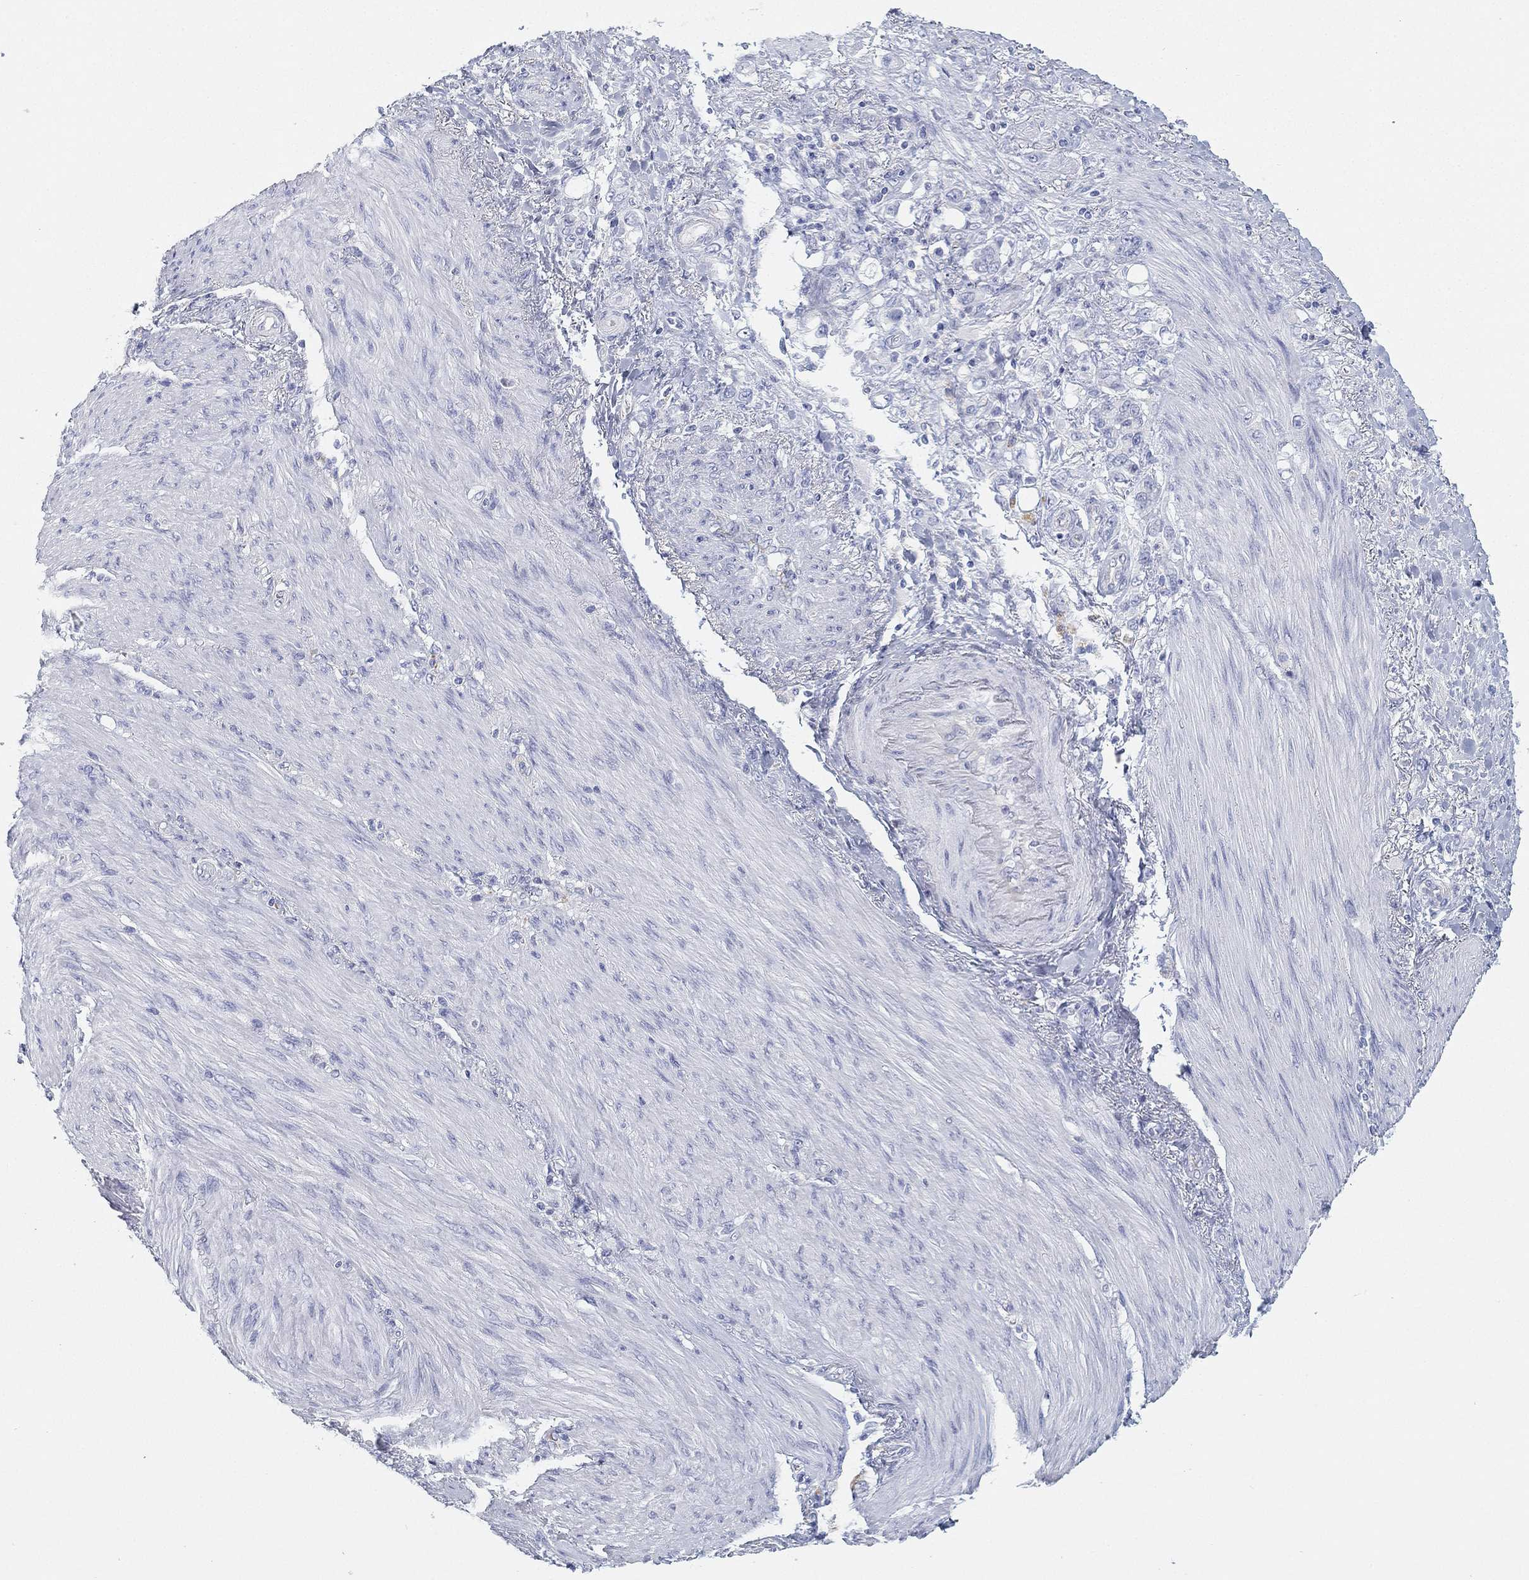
{"staining": {"intensity": "negative", "quantity": "none", "location": "none"}, "tissue": "stomach cancer", "cell_type": "Tumor cells", "image_type": "cancer", "snomed": [{"axis": "morphology", "description": "Normal tissue, NOS"}, {"axis": "morphology", "description": "Adenocarcinoma, NOS"}, {"axis": "topography", "description": "Stomach"}], "caption": "There is no significant expression in tumor cells of stomach cancer (adenocarcinoma). (DAB IHC visualized using brightfield microscopy, high magnification).", "gene": "GPR61", "patient": {"sex": "female", "age": 79}}